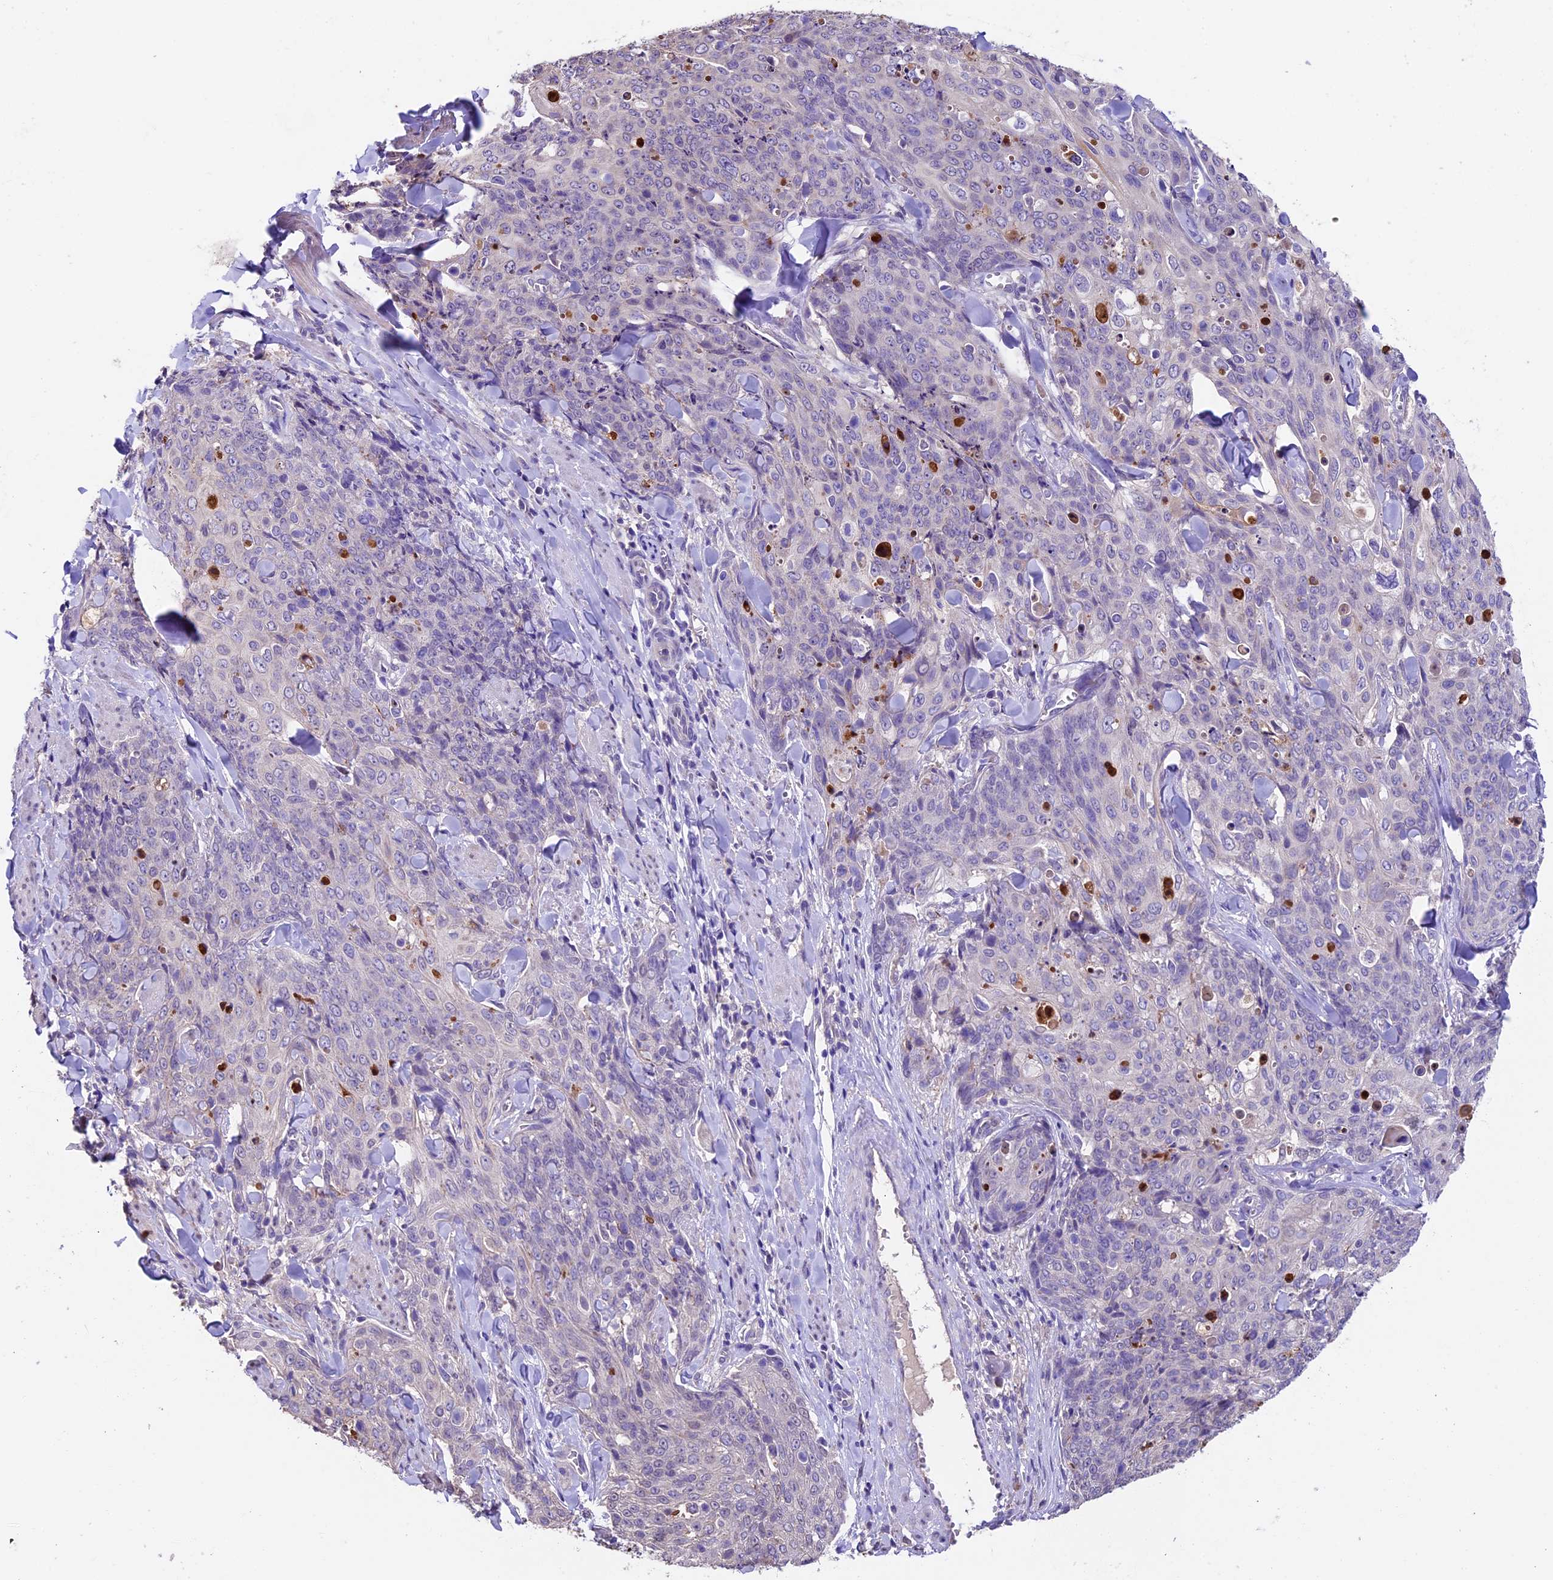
{"staining": {"intensity": "negative", "quantity": "none", "location": "none"}, "tissue": "skin cancer", "cell_type": "Tumor cells", "image_type": "cancer", "snomed": [{"axis": "morphology", "description": "Squamous cell carcinoma, NOS"}, {"axis": "topography", "description": "Skin"}, {"axis": "topography", "description": "Vulva"}], "caption": "High magnification brightfield microscopy of skin cancer stained with DAB (3,3'-diaminobenzidine) (brown) and counterstained with hematoxylin (blue): tumor cells show no significant expression.", "gene": "SBNO2", "patient": {"sex": "female", "age": 85}}